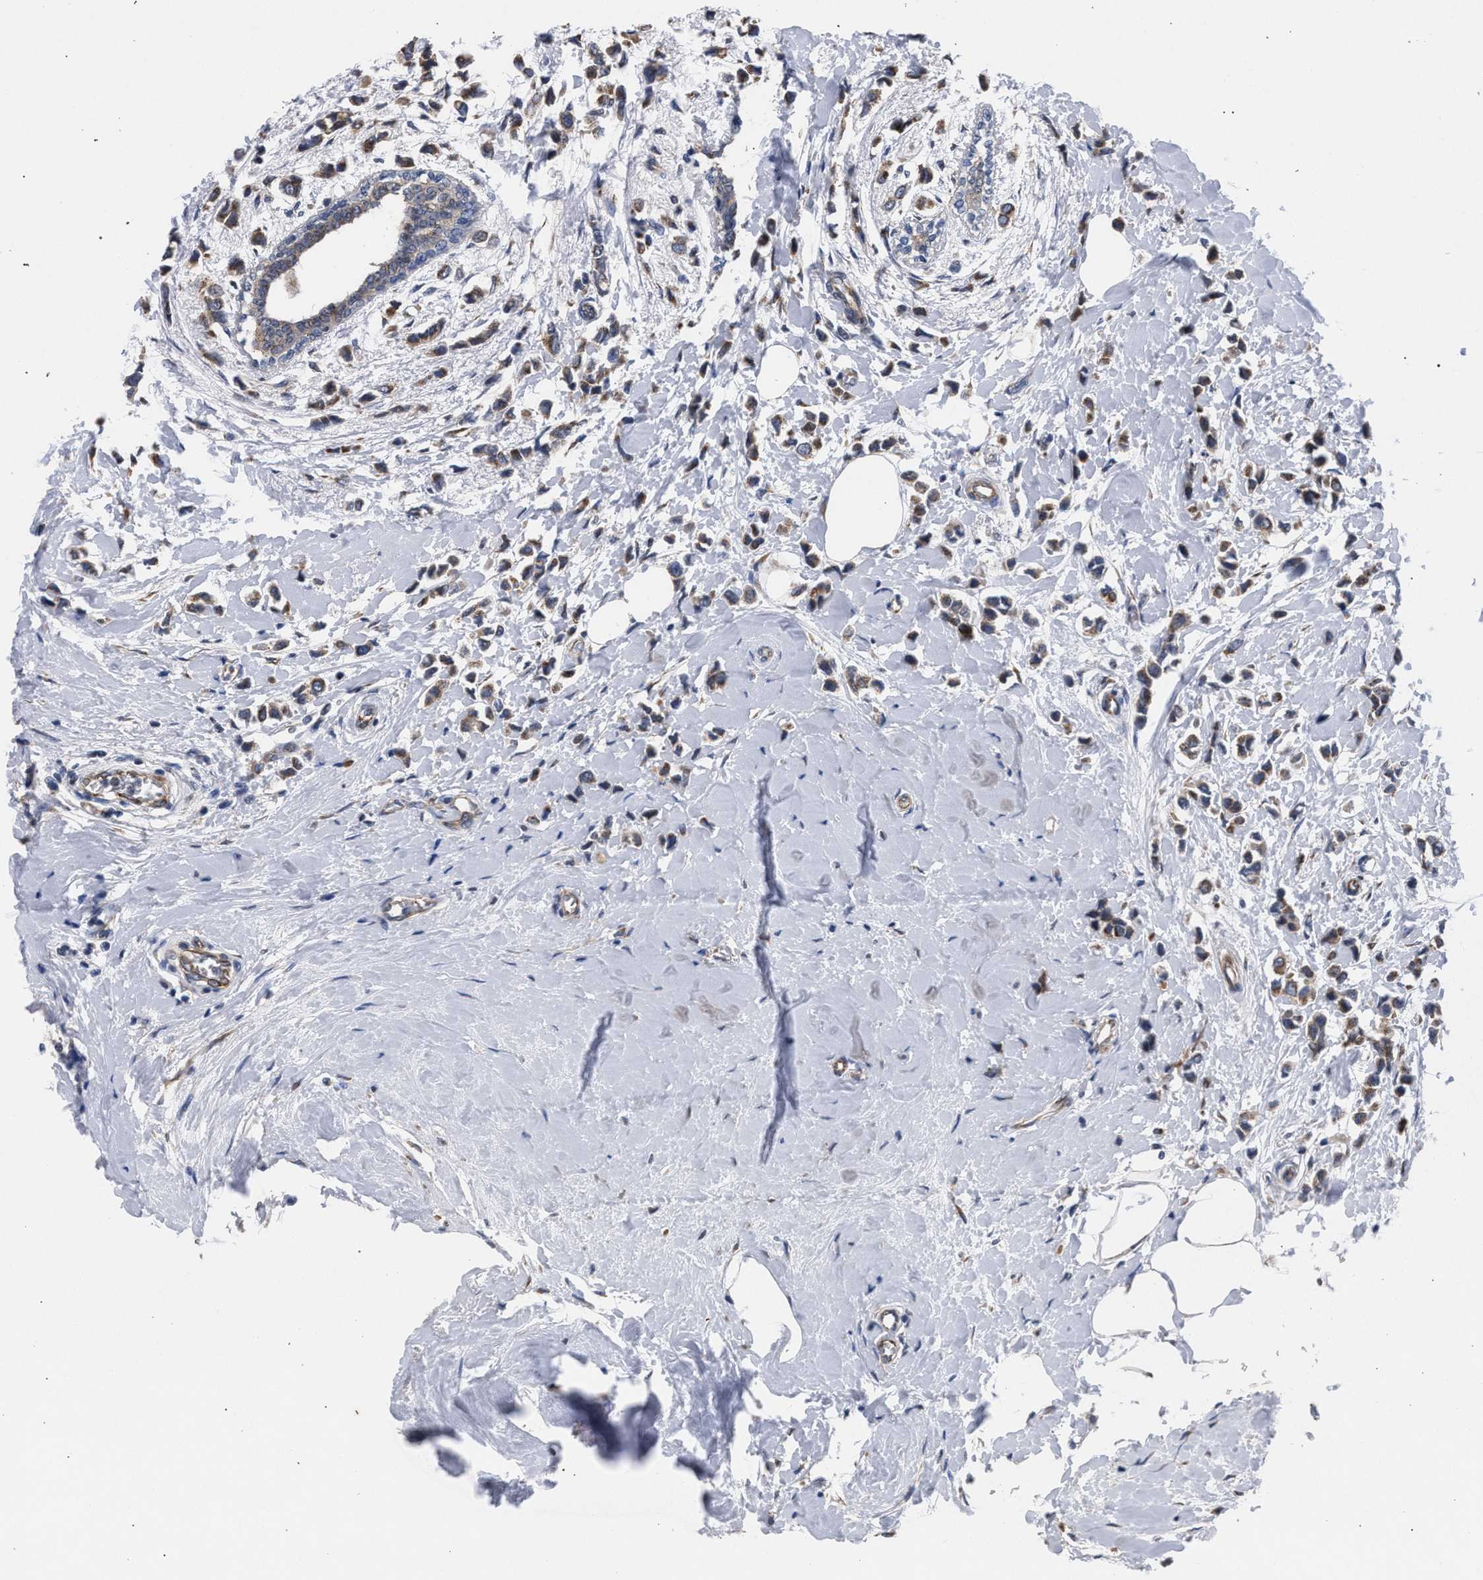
{"staining": {"intensity": "moderate", "quantity": ">75%", "location": "cytoplasmic/membranous"}, "tissue": "breast cancer", "cell_type": "Tumor cells", "image_type": "cancer", "snomed": [{"axis": "morphology", "description": "Lobular carcinoma"}, {"axis": "topography", "description": "Breast"}], "caption": "The histopathology image reveals staining of breast lobular carcinoma, revealing moderate cytoplasmic/membranous protein expression (brown color) within tumor cells.", "gene": "GOLGA2", "patient": {"sex": "female", "age": 51}}